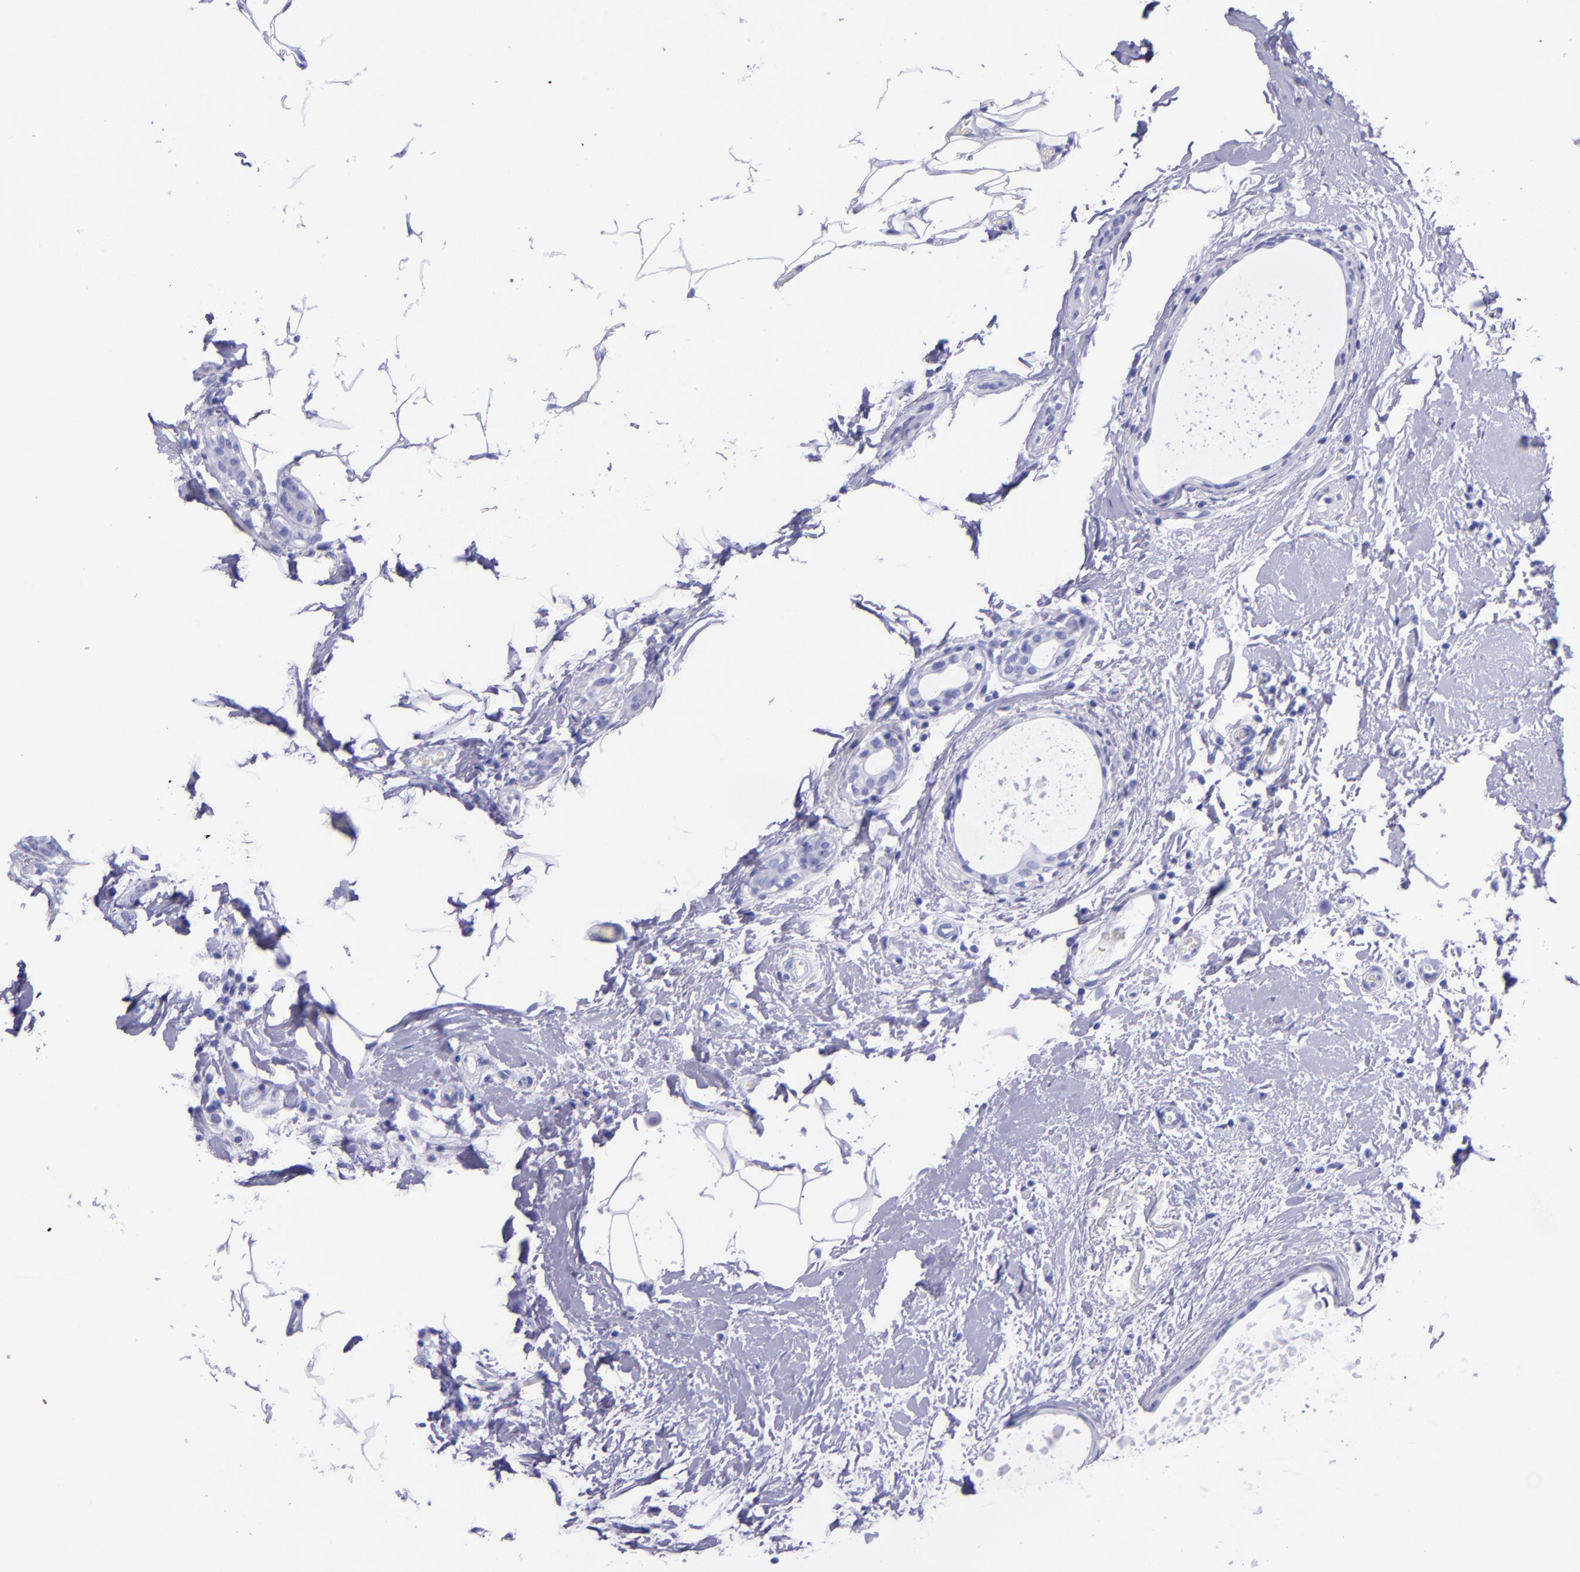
{"staining": {"intensity": "negative", "quantity": "none", "location": "none"}, "tissue": "breast cancer", "cell_type": "Tumor cells", "image_type": "cancer", "snomed": [{"axis": "morphology", "description": "Lobular carcinoma"}, {"axis": "topography", "description": "Breast"}], "caption": "A high-resolution photomicrograph shows IHC staining of breast cancer (lobular carcinoma), which demonstrates no significant expression in tumor cells. Nuclei are stained in blue.", "gene": "MBP", "patient": {"sex": "female", "age": 55}}